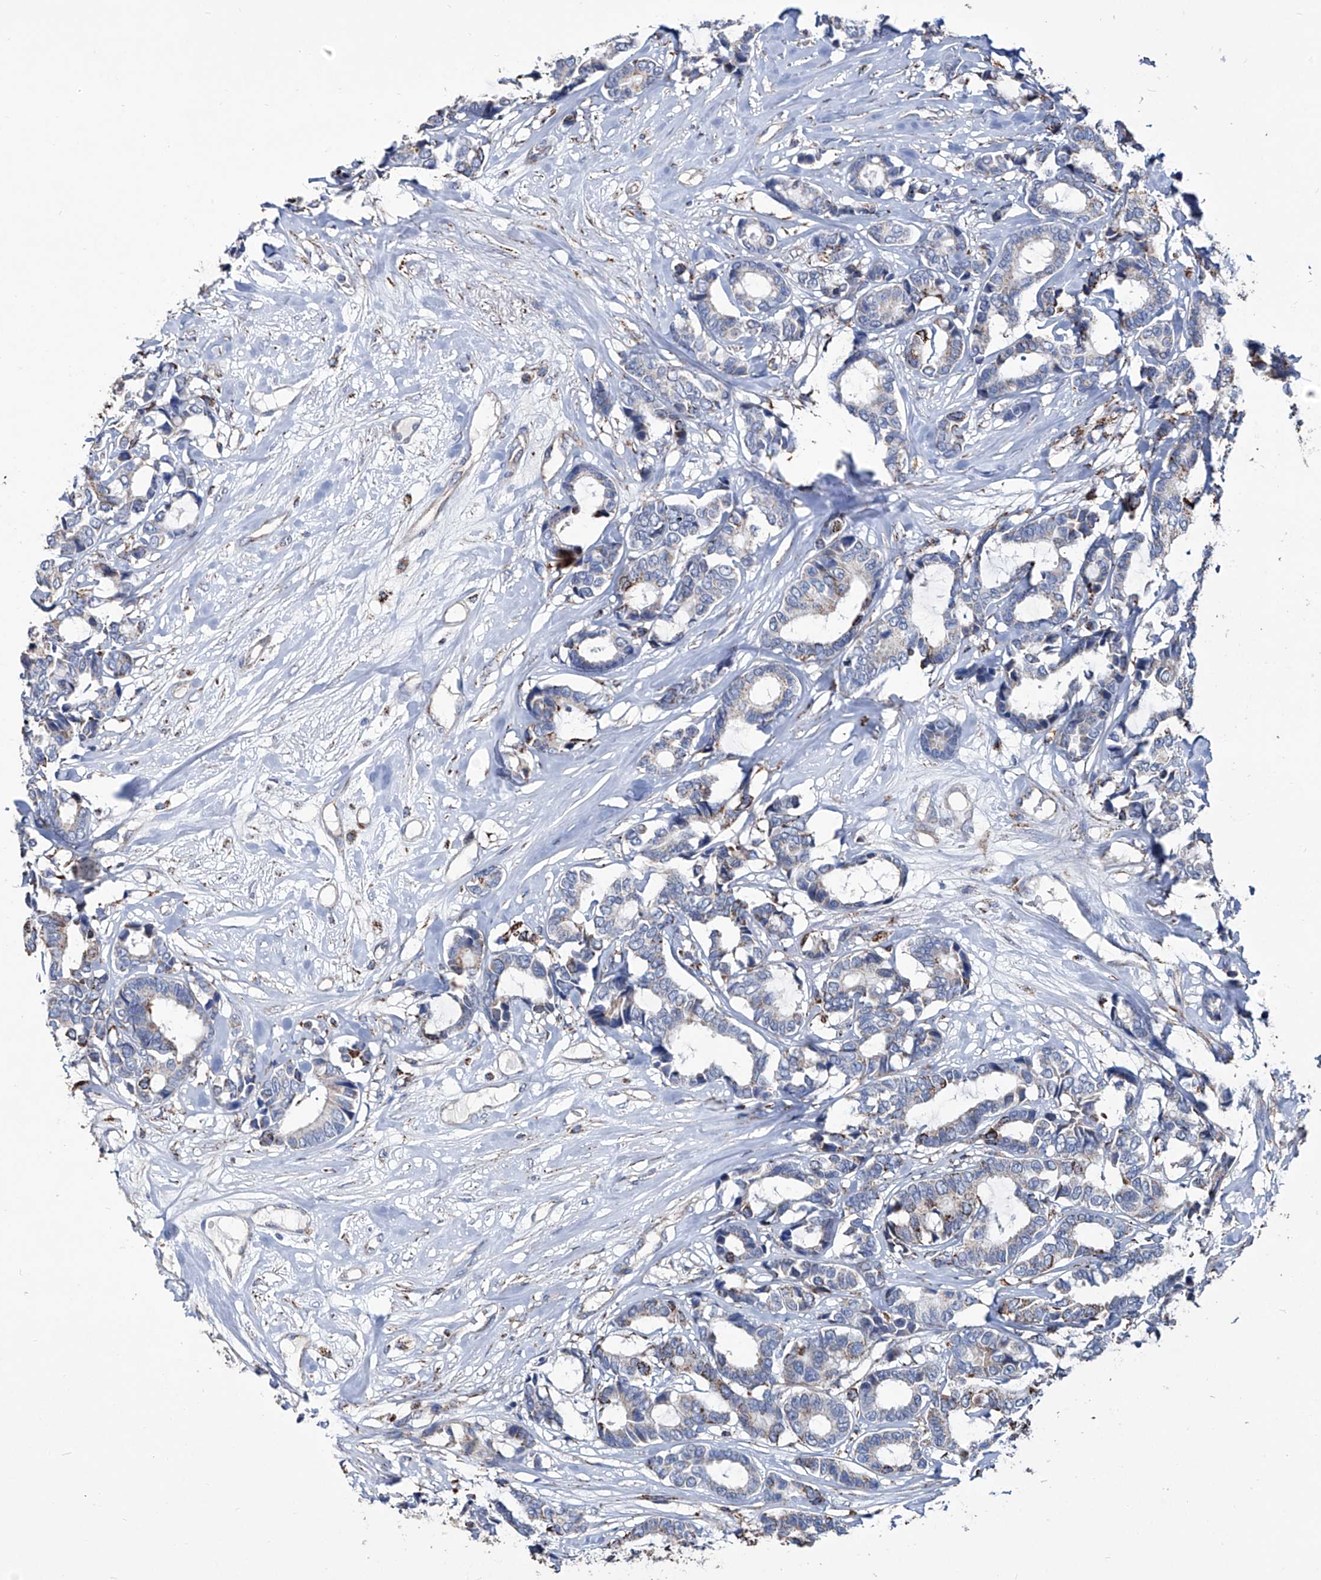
{"staining": {"intensity": "moderate", "quantity": "<25%", "location": "cytoplasmic/membranous"}, "tissue": "breast cancer", "cell_type": "Tumor cells", "image_type": "cancer", "snomed": [{"axis": "morphology", "description": "Duct carcinoma"}, {"axis": "topography", "description": "Breast"}], "caption": "The image reveals immunohistochemical staining of breast cancer. There is moderate cytoplasmic/membranous positivity is seen in about <25% of tumor cells.", "gene": "NHS", "patient": {"sex": "female", "age": 87}}